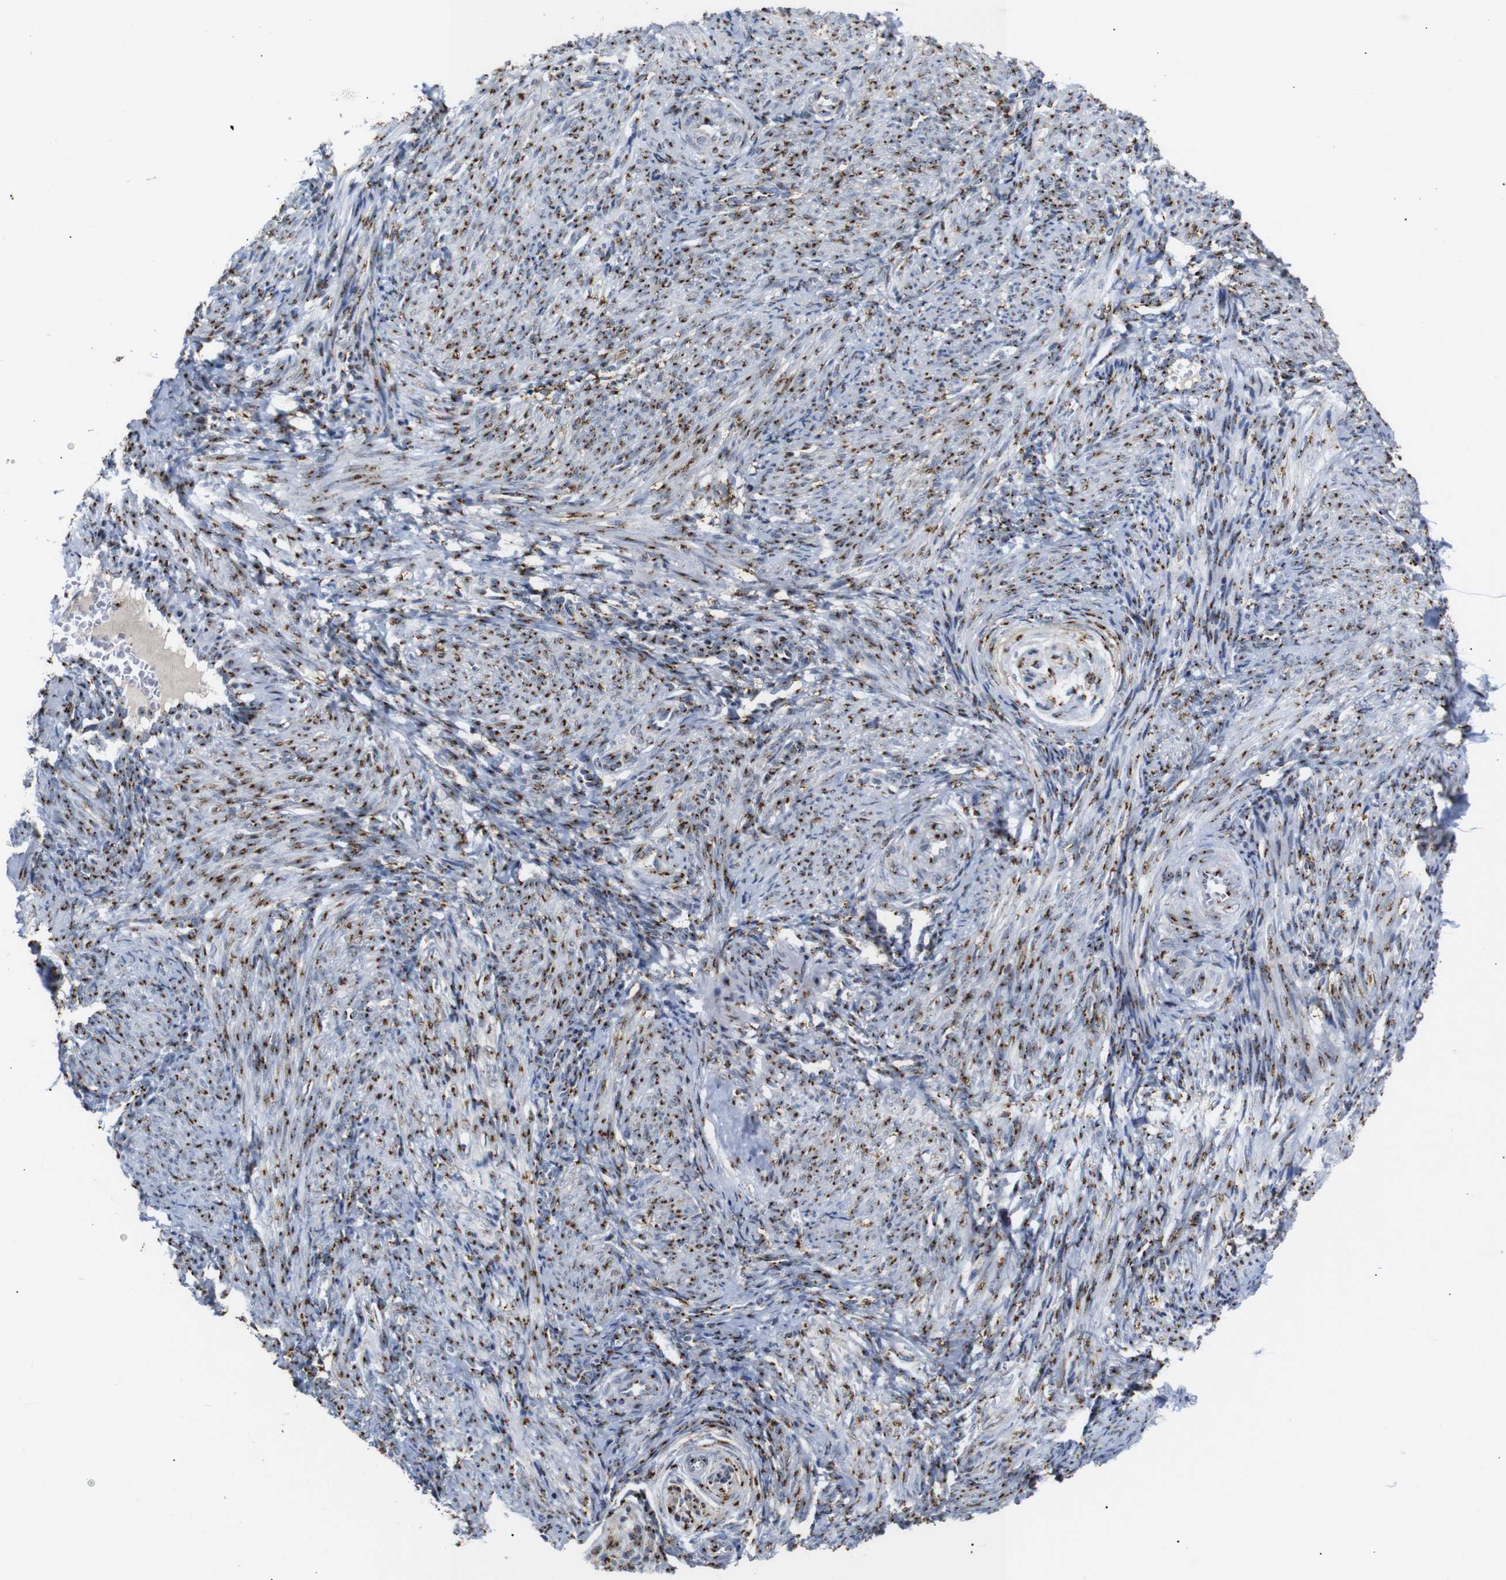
{"staining": {"intensity": "strong", "quantity": ">75%", "location": "cytoplasmic/membranous"}, "tissue": "smooth muscle", "cell_type": "Smooth muscle cells", "image_type": "normal", "snomed": [{"axis": "morphology", "description": "Normal tissue, NOS"}, {"axis": "topography", "description": "Endometrium"}], "caption": "Benign smooth muscle was stained to show a protein in brown. There is high levels of strong cytoplasmic/membranous positivity in approximately >75% of smooth muscle cells.", "gene": "TGOLN2", "patient": {"sex": "female", "age": 33}}